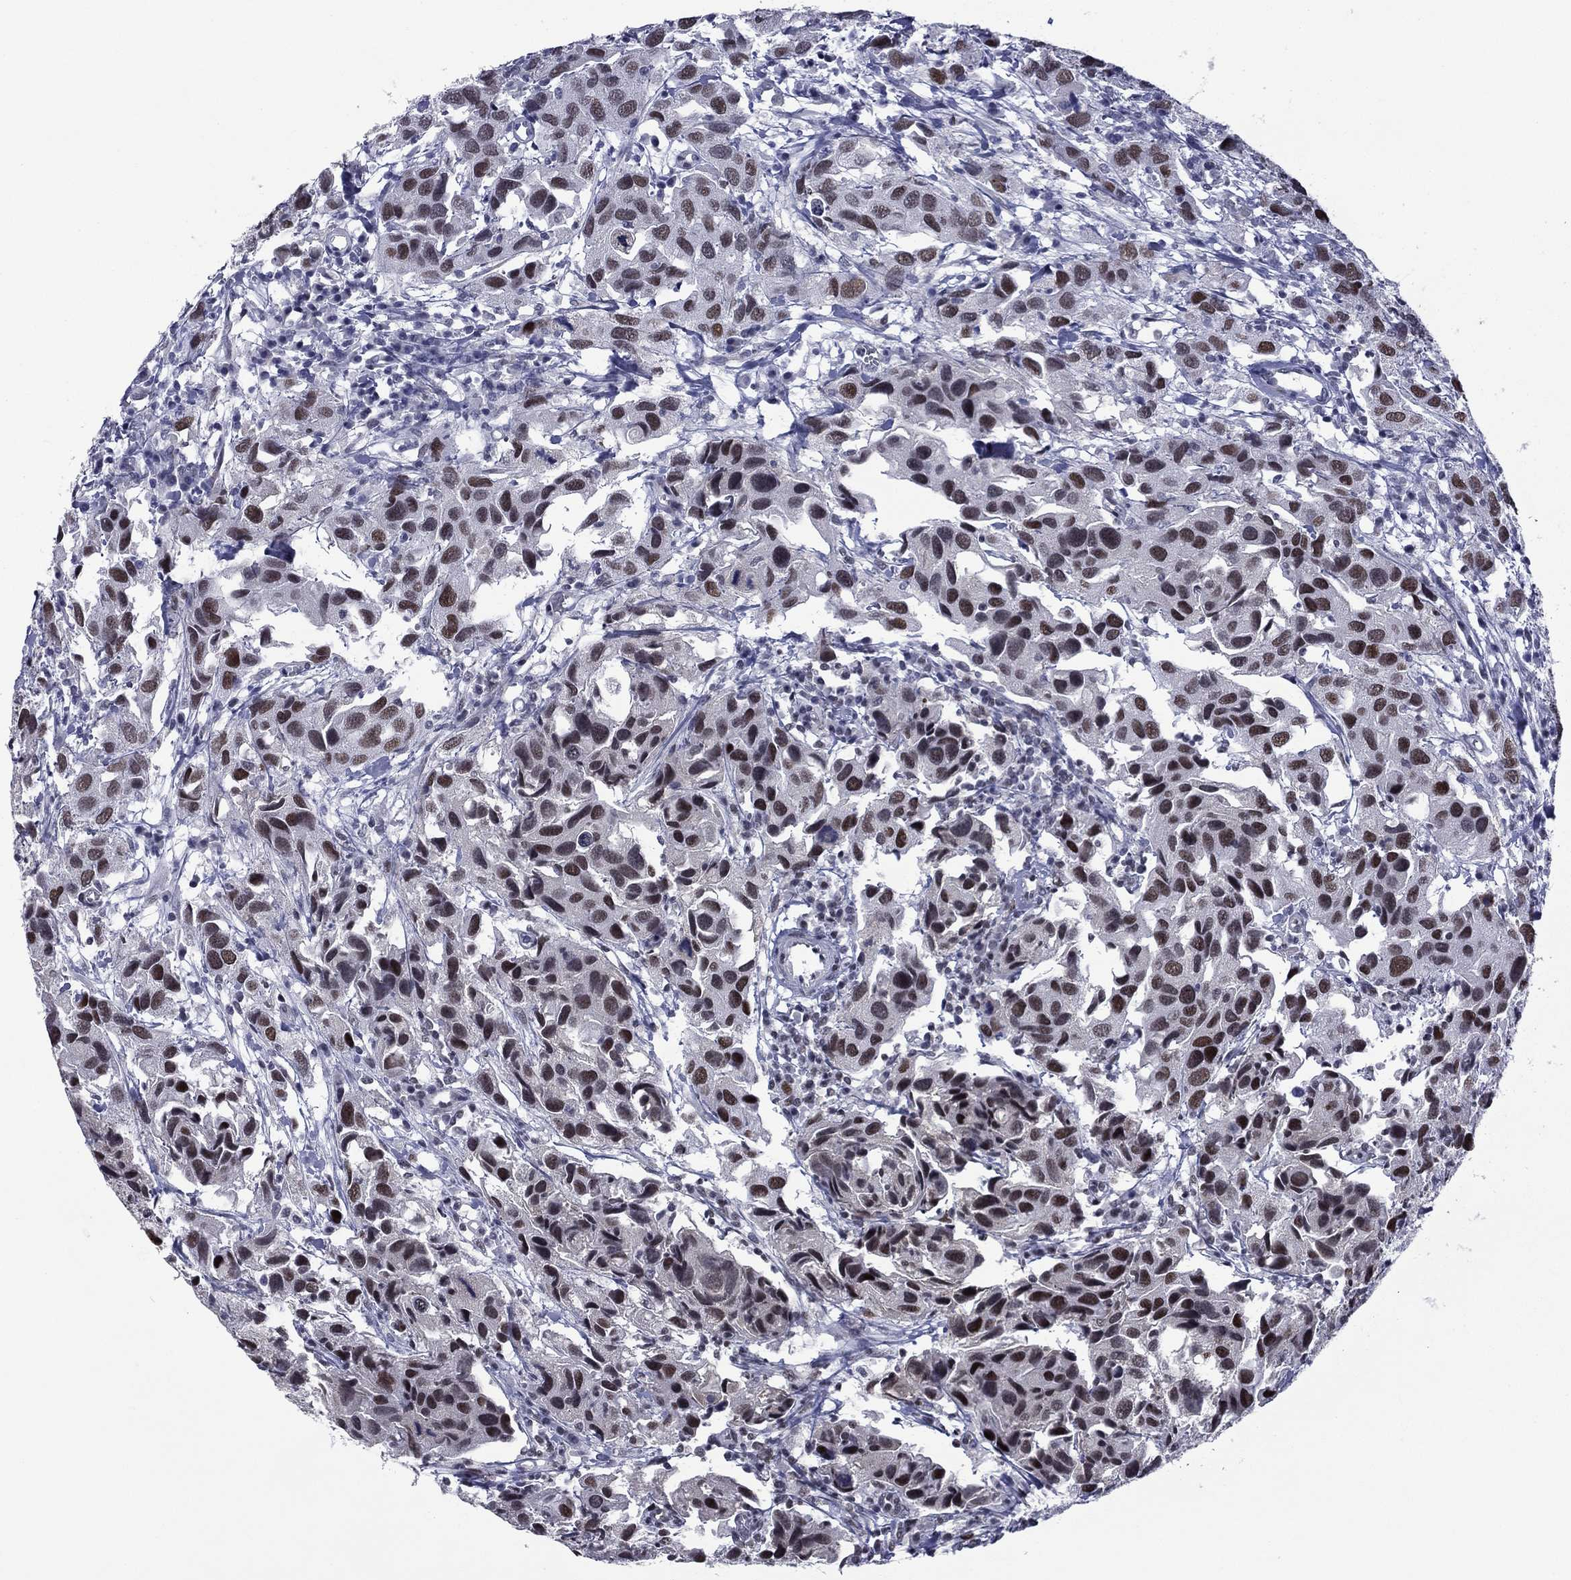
{"staining": {"intensity": "moderate", "quantity": "25%-75%", "location": "nuclear"}, "tissue": "urothelial cancer", "cell_type": "Tumor cells", "image_type": "cancer", "snomed": [{"axis": "morphology", "description": "Urothelial carcinoma, High grade"}, {"axis": "topography", "description": "Urinary bladder"}], "caption": "Brown immunohistochemical staining in urothelial cancer displays moderate nuclear expression in about 25%-75% of tumor cells.", "gene": "ETV5", "patient": {"sex": "male", "age": 79}}